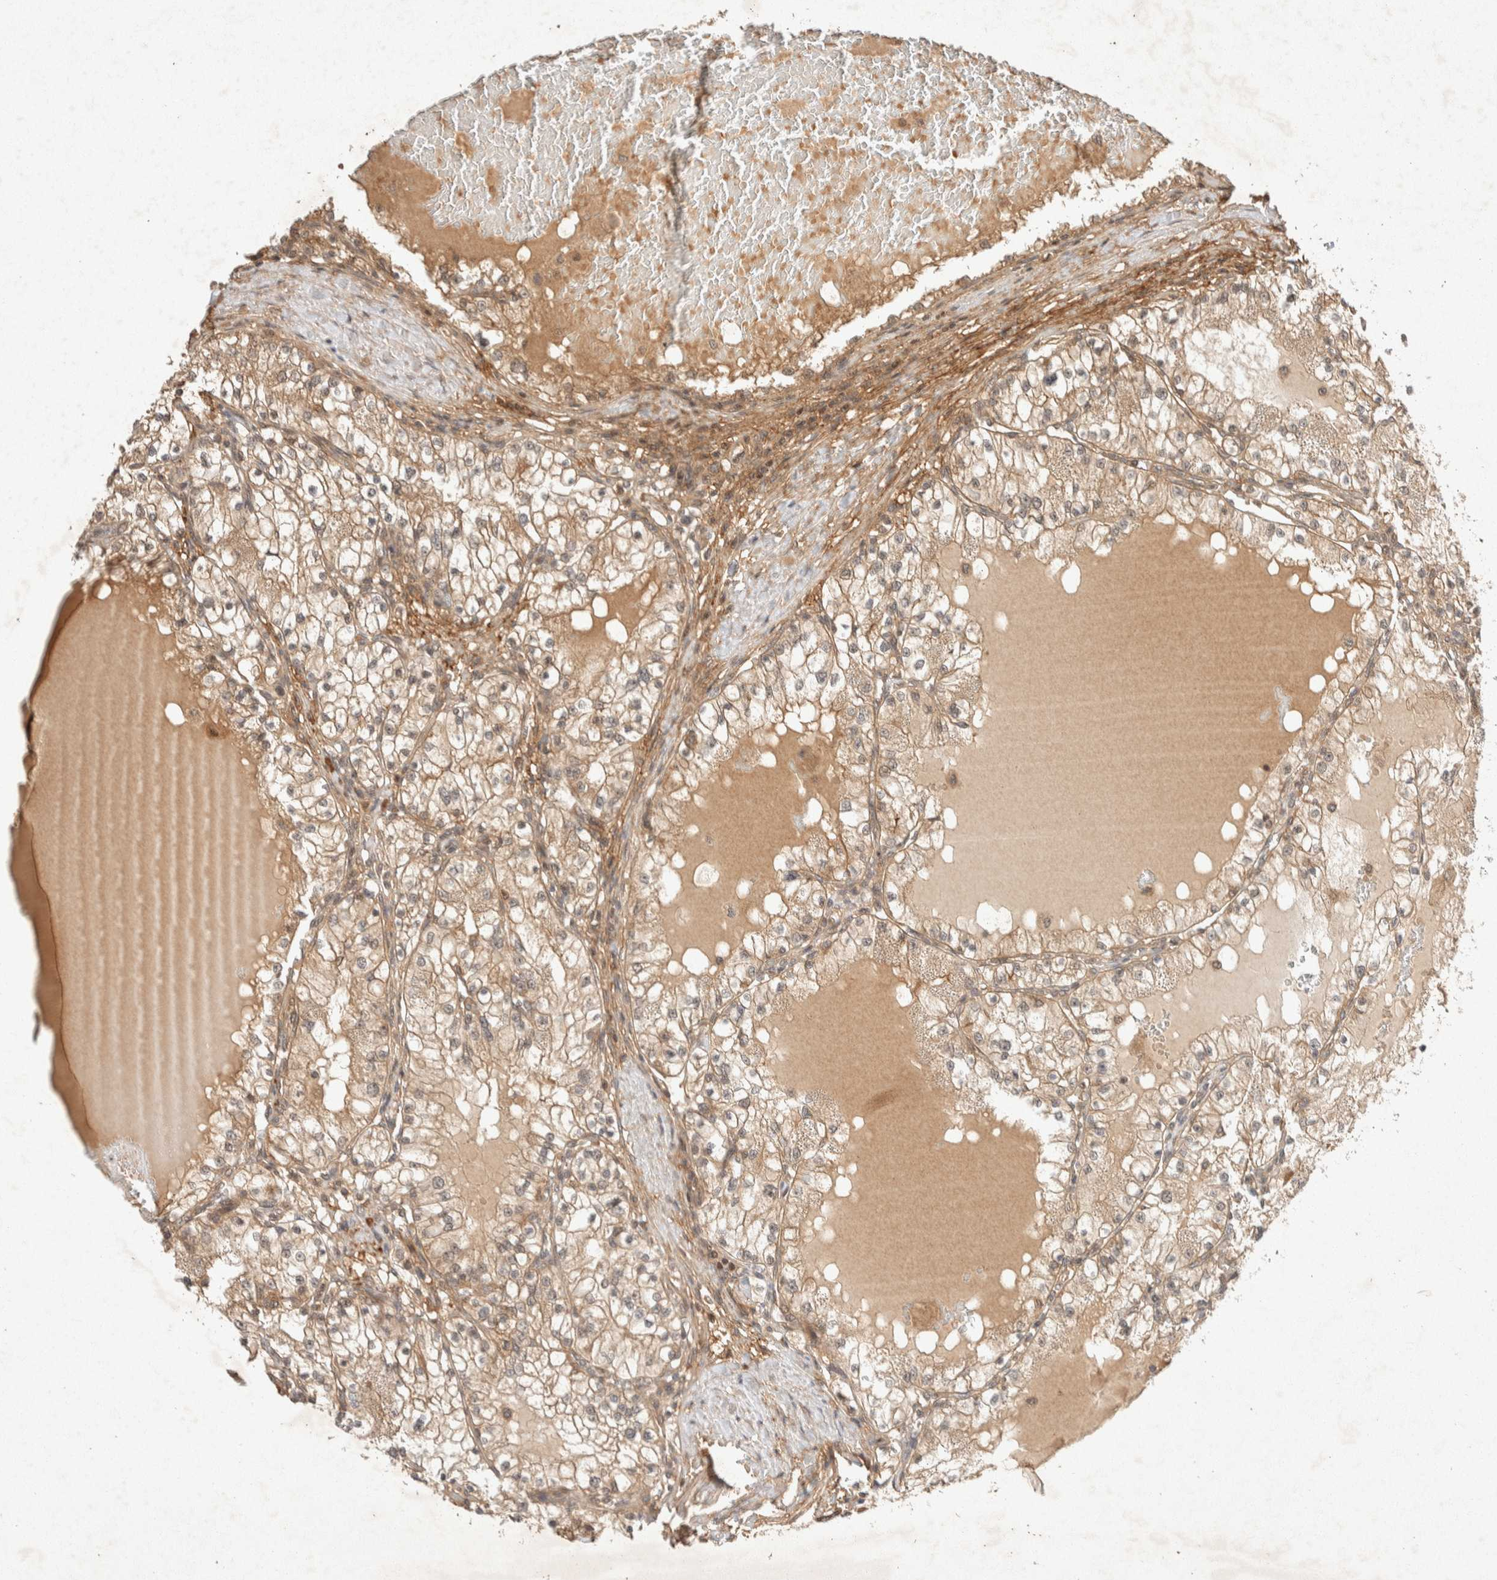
{"staining": {"intensity": "weak", "quantity": "<25%", "location": "cytoplasmic/membranous"}, "tissue": "renal cancer", "cell_type": "Tumor cells", "image_type": "cancer", "snomed": [{"axis": "morphology", "description": "Adenocarcinoma, NOS"}, {"axis": "topography", "description": "Kidney"}], "caption": "Human adenocarcinoma (renal) stained for a protein using immunohistochemistry displays no expression in tumor cells.", "gene": "THRA", "patient": {"sex": "male", "age": 68}}